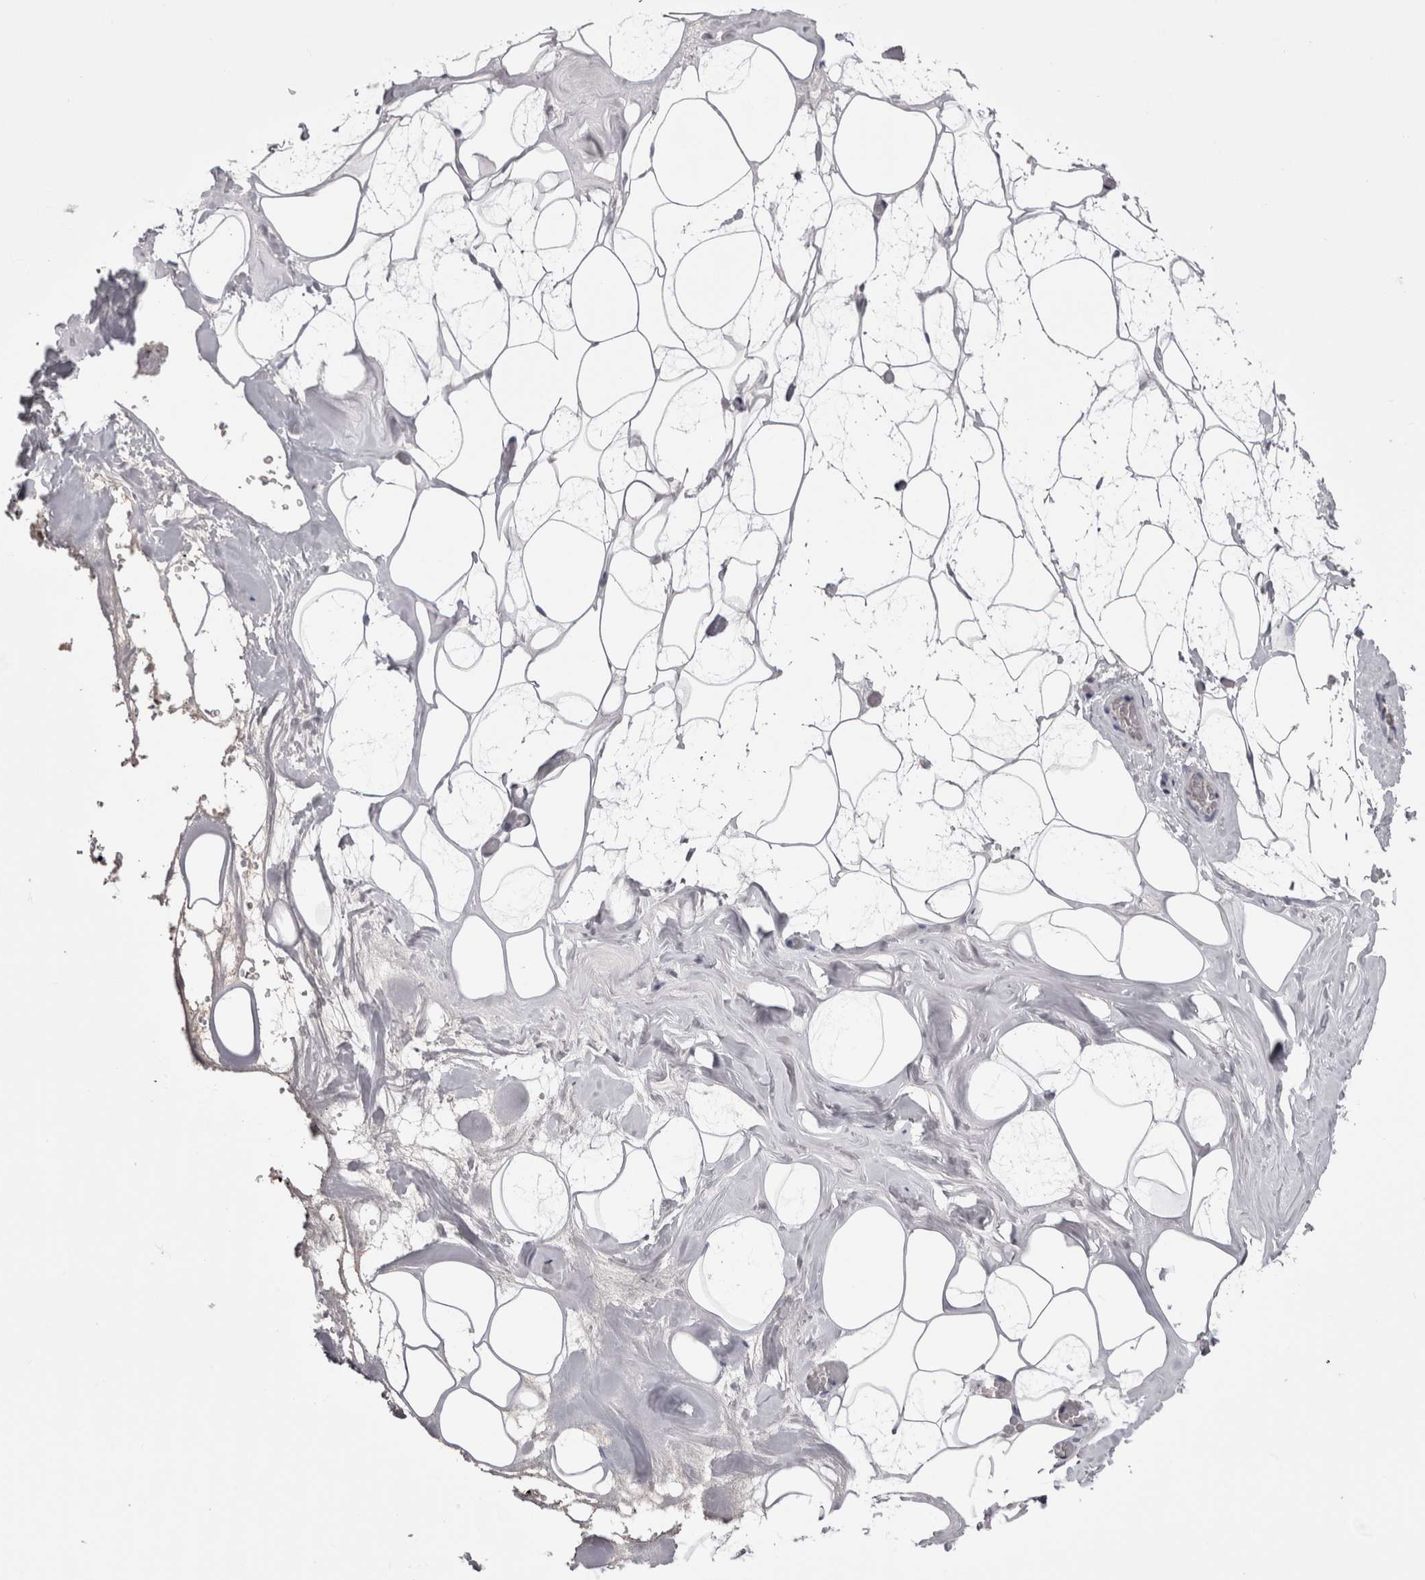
{"staining": {"intensity": "negative", "quantity": "none", "location": "none"}, "tissue": "adipose tissue", "cell_type": "Adipocytes", "image_type": "normal", "snomed": [{"axis": "morphology", "description": "Normal tissue, NOS"}, {"axis": "morphology", "description": "Fibrosis, NOS"}, {"axis": "topography", "description": "Breast"}, {"axis": "topography", "description": "Adipose tissue"}], "caption": "Immunohistochemistry photomicrograph of benign adipose tissue stained for a protein (brown), which reveals no positivity in adipocytes. The staining is performed using DAB (3,3'-diaminobenzidine) brown chromogen with nuclei counter-stained in using hematoxylin.", "gene": "CDHR5", "patient": {"sex": "female", "age": 39}}